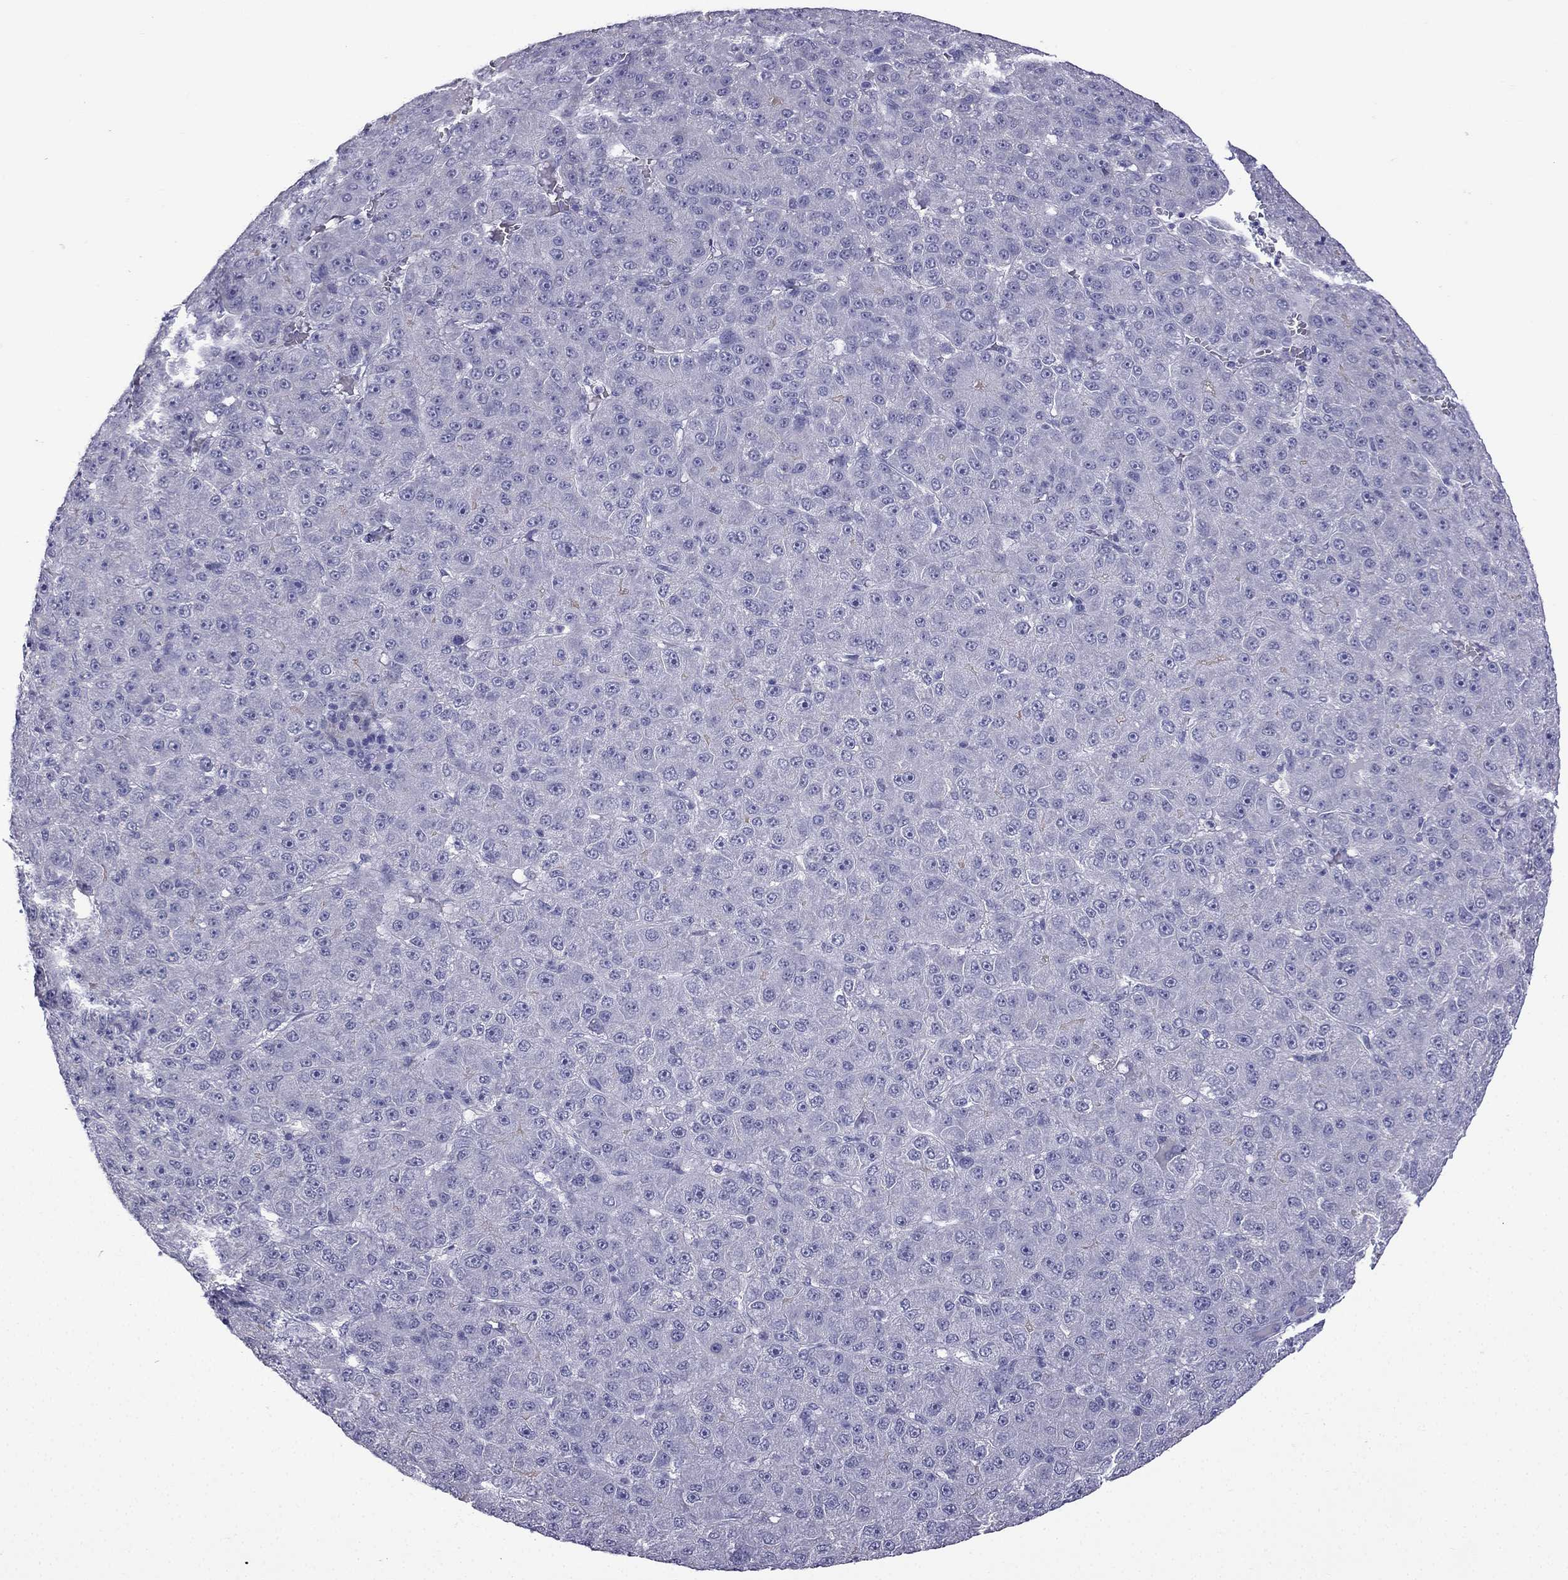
{"staining": {"intensity": "negative", "quantity": "none", "location": "none"}, "tissue": "liver cancer", "cell_type": "Tumor cells", "image_type": "cancer", "snomed": [{"axis": "morphology", "description": "Carcinoma, Hepatocellular, NOS"}, {"axis": "topography", "description": "Liver"}], "caption": "DAB (3,3'-diaminobenzidine) immunohistochemical staining of human hepatocellular carcinoma (liver) shows no significant positivity in tumor cells. (Stains: DAB immunohistochemistry (IHC) with hematoxylin counter stain, Microscopy: brightfield microscopy at high magnification).", "gene": "GJA8", "patient": {"sex": "male", "age": 67}}